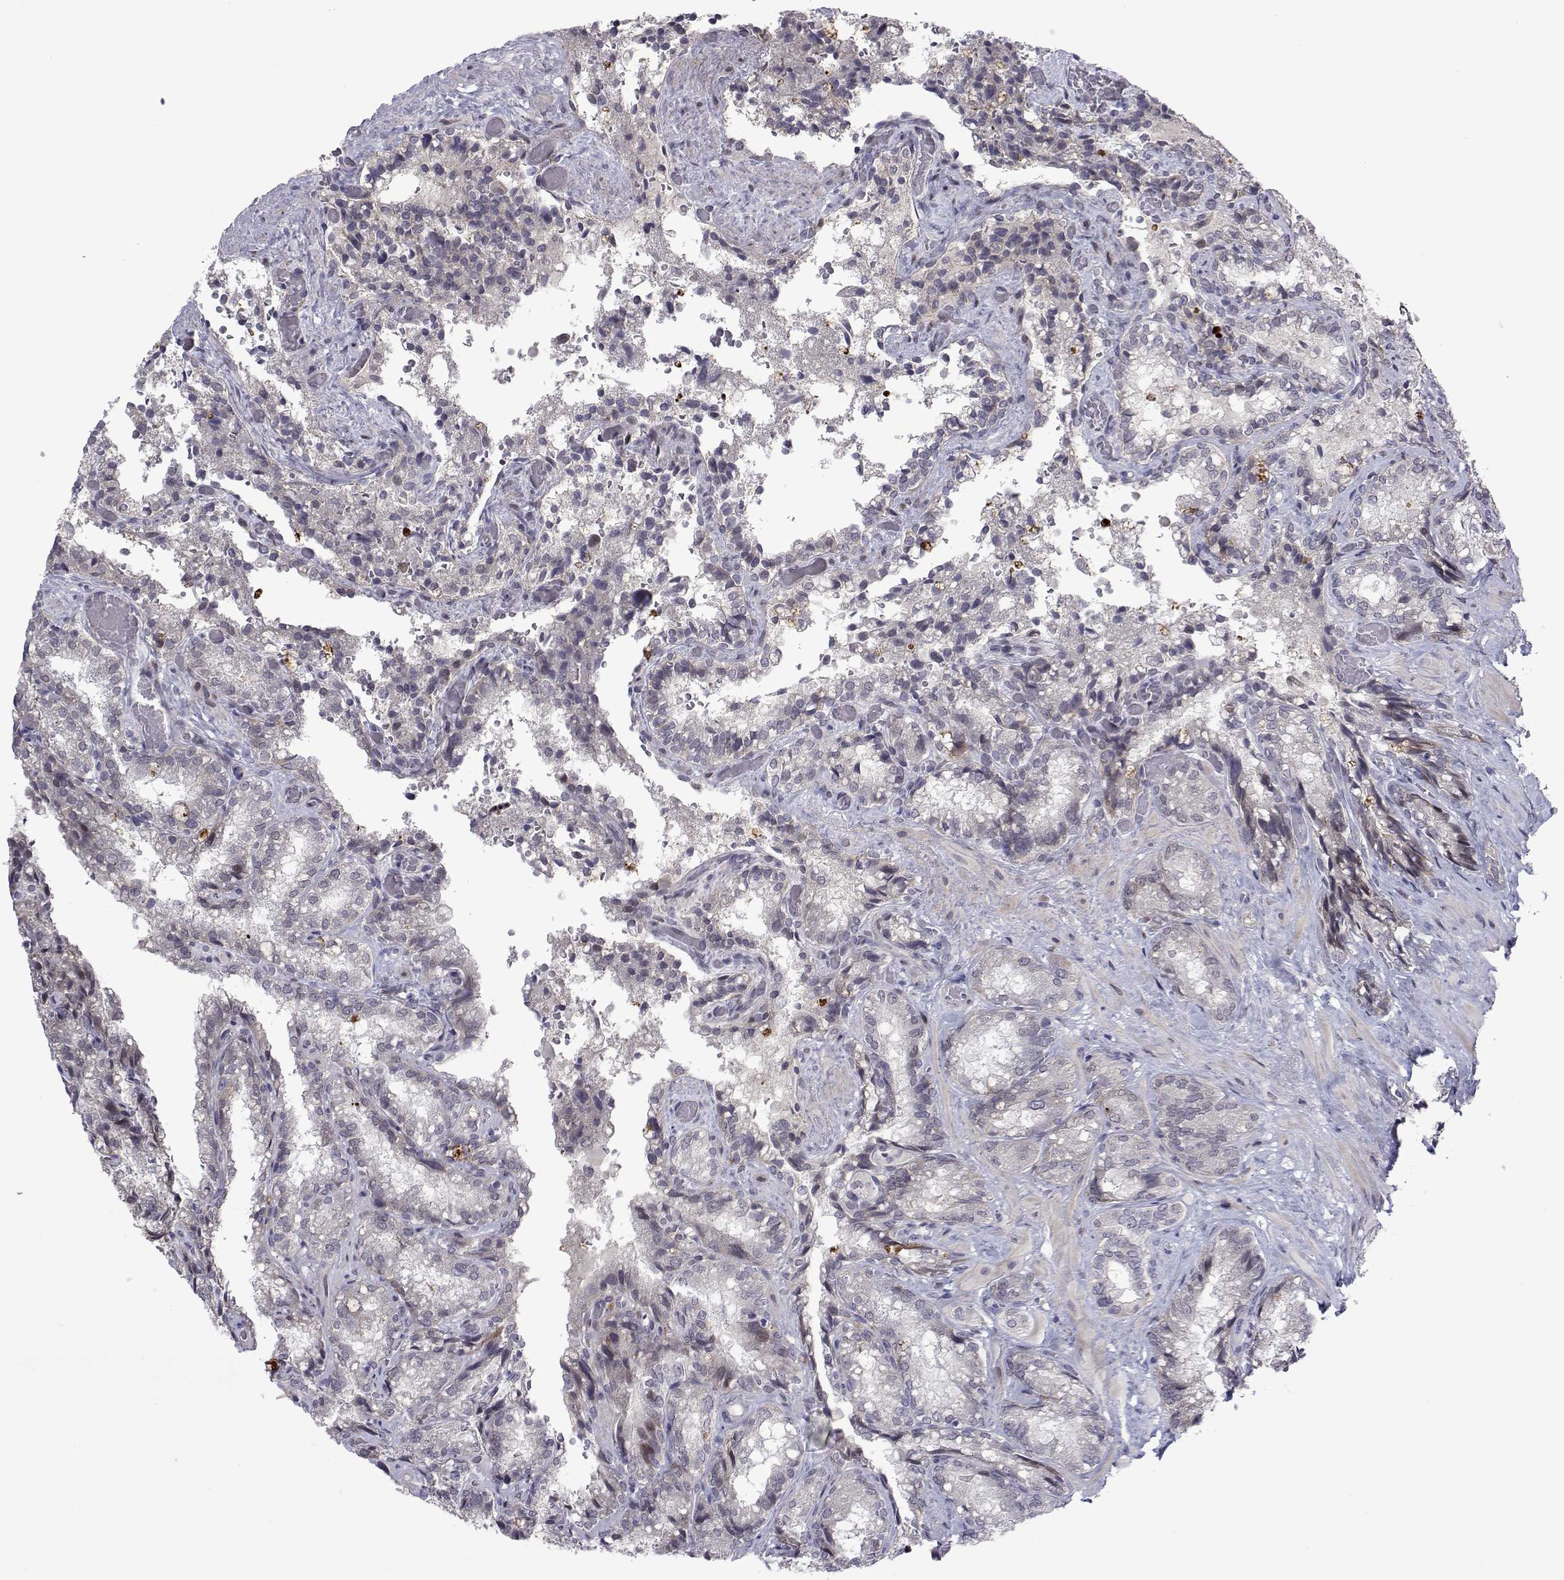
{"staining": {"intensity": "weak", "quantity": "<25%", "location": "cytoplasmic/membranous,nuclear"}, "tissue": "seminal vesicle", "cell_type": "Glandular cells", "image_type": "normal", "snomed": [{"axis": "morphology", "description": "Normal tissue, NOS"}, {"axis": "topography", "description": "Seminal veicle"}], "caption": "High power microscopy photomicrograph of an immunohistochemistry micrograph of normal seminal vesicle, revealing no significant staining in glandular cells.", "gene": "EFCAB3", "patient": {"sex": "male", "age": 57}}